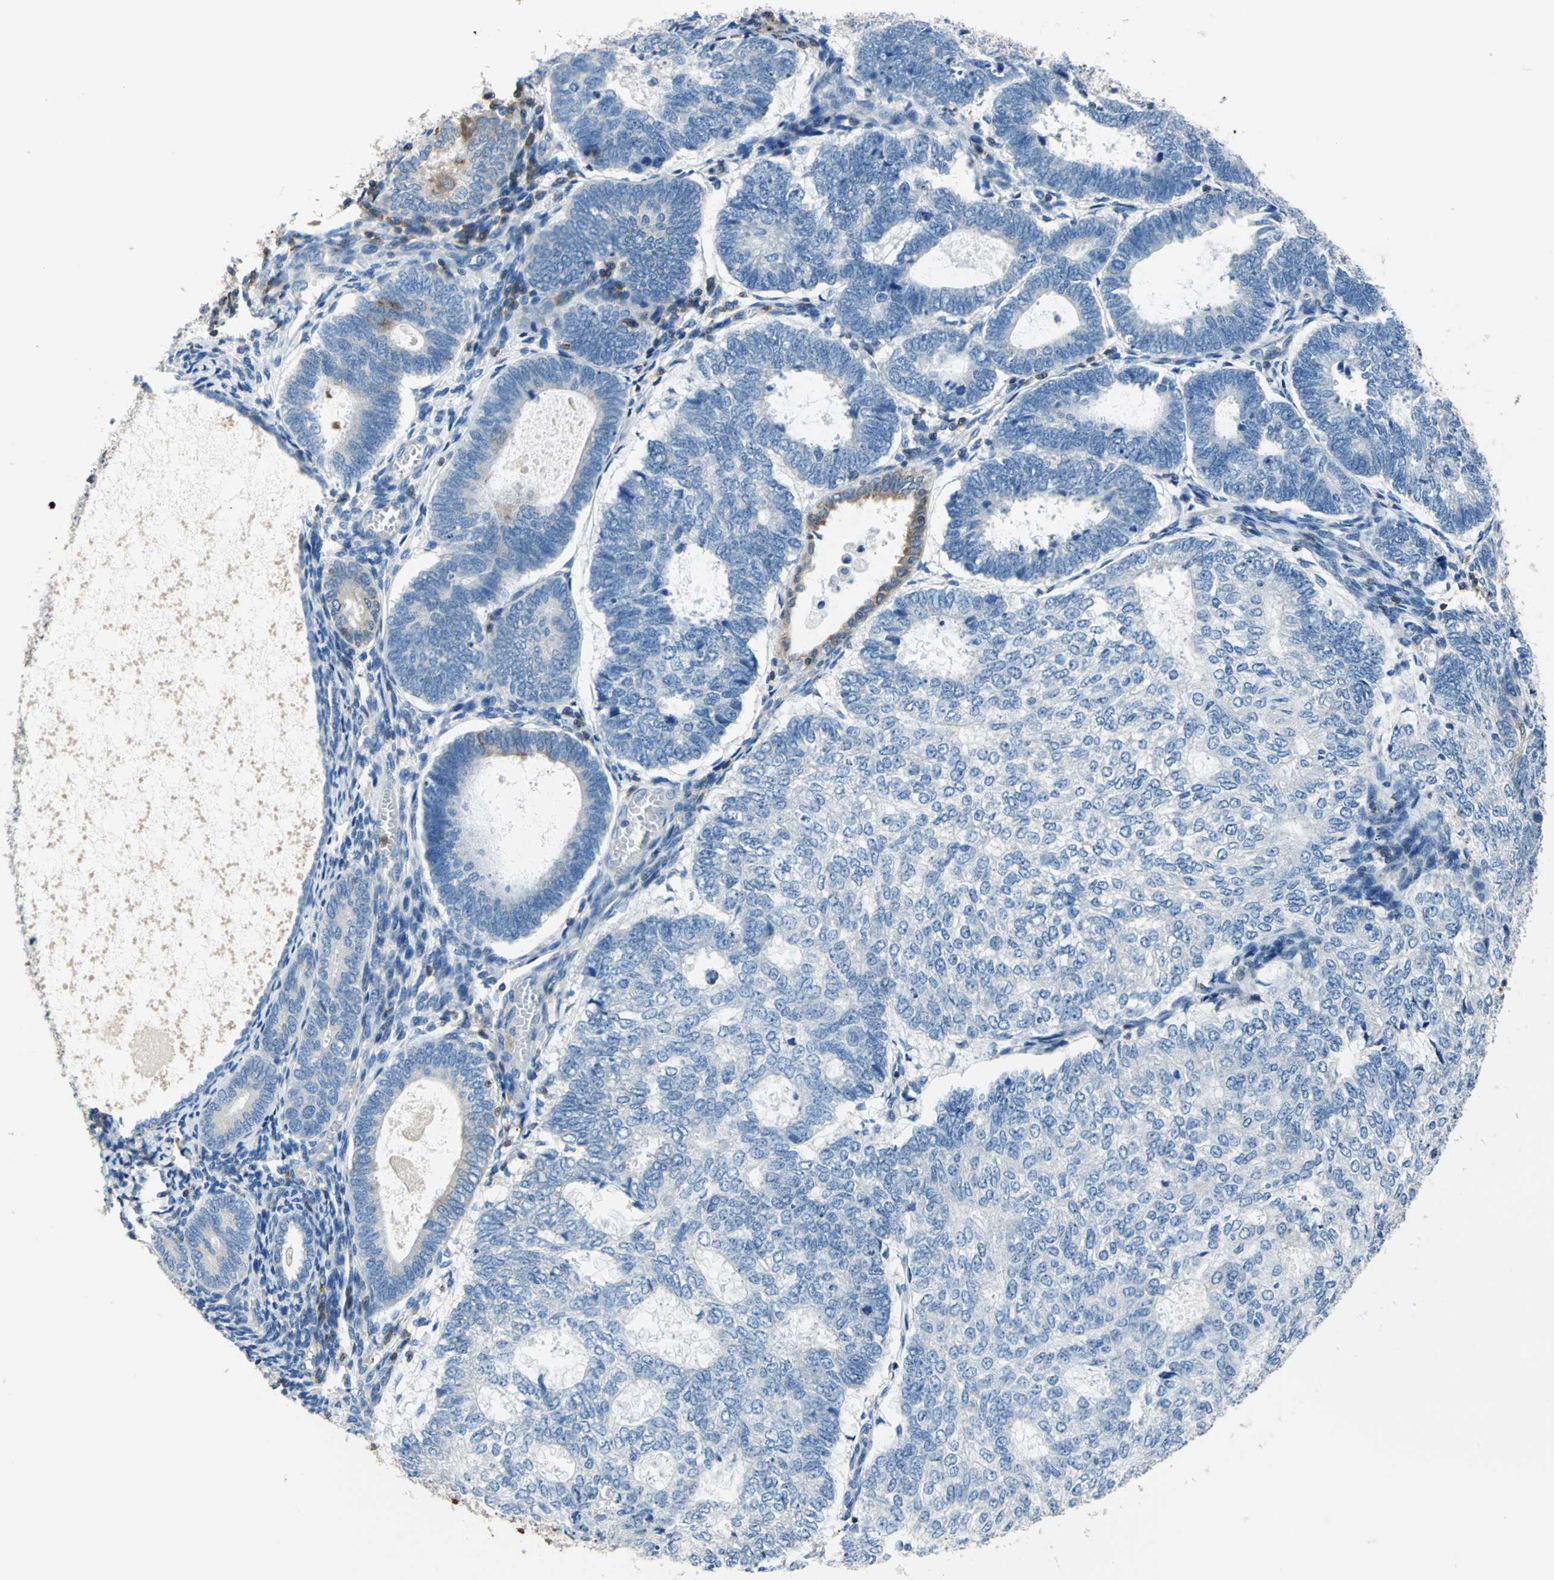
{"staining": {"intensity": "moderate", "quantity": "<25%", "location": "cytoplasmic/membranous"}, "tissue": "endometrial cancer", "cell_type": "Tumor cells", "image_type": "cancer", "snomed": [{"axis": "morphology", "description": "Adenocarcinoma, NOS"}, {"axis": "topography", "description": "Uterus"}], "caption": "Immunohistochemistry (IHC) (DAB) staining of human endometrial cancer (adenocarcinoma) reveals moderate cytoplasmic/membranous protein expression in approximately <25% of tumor cells. (brown staining indicates protein expression, while blue staining denotes nuclei).", "gene": "SEPTIN6", "patient": {"sex": "female", "age": 60}}